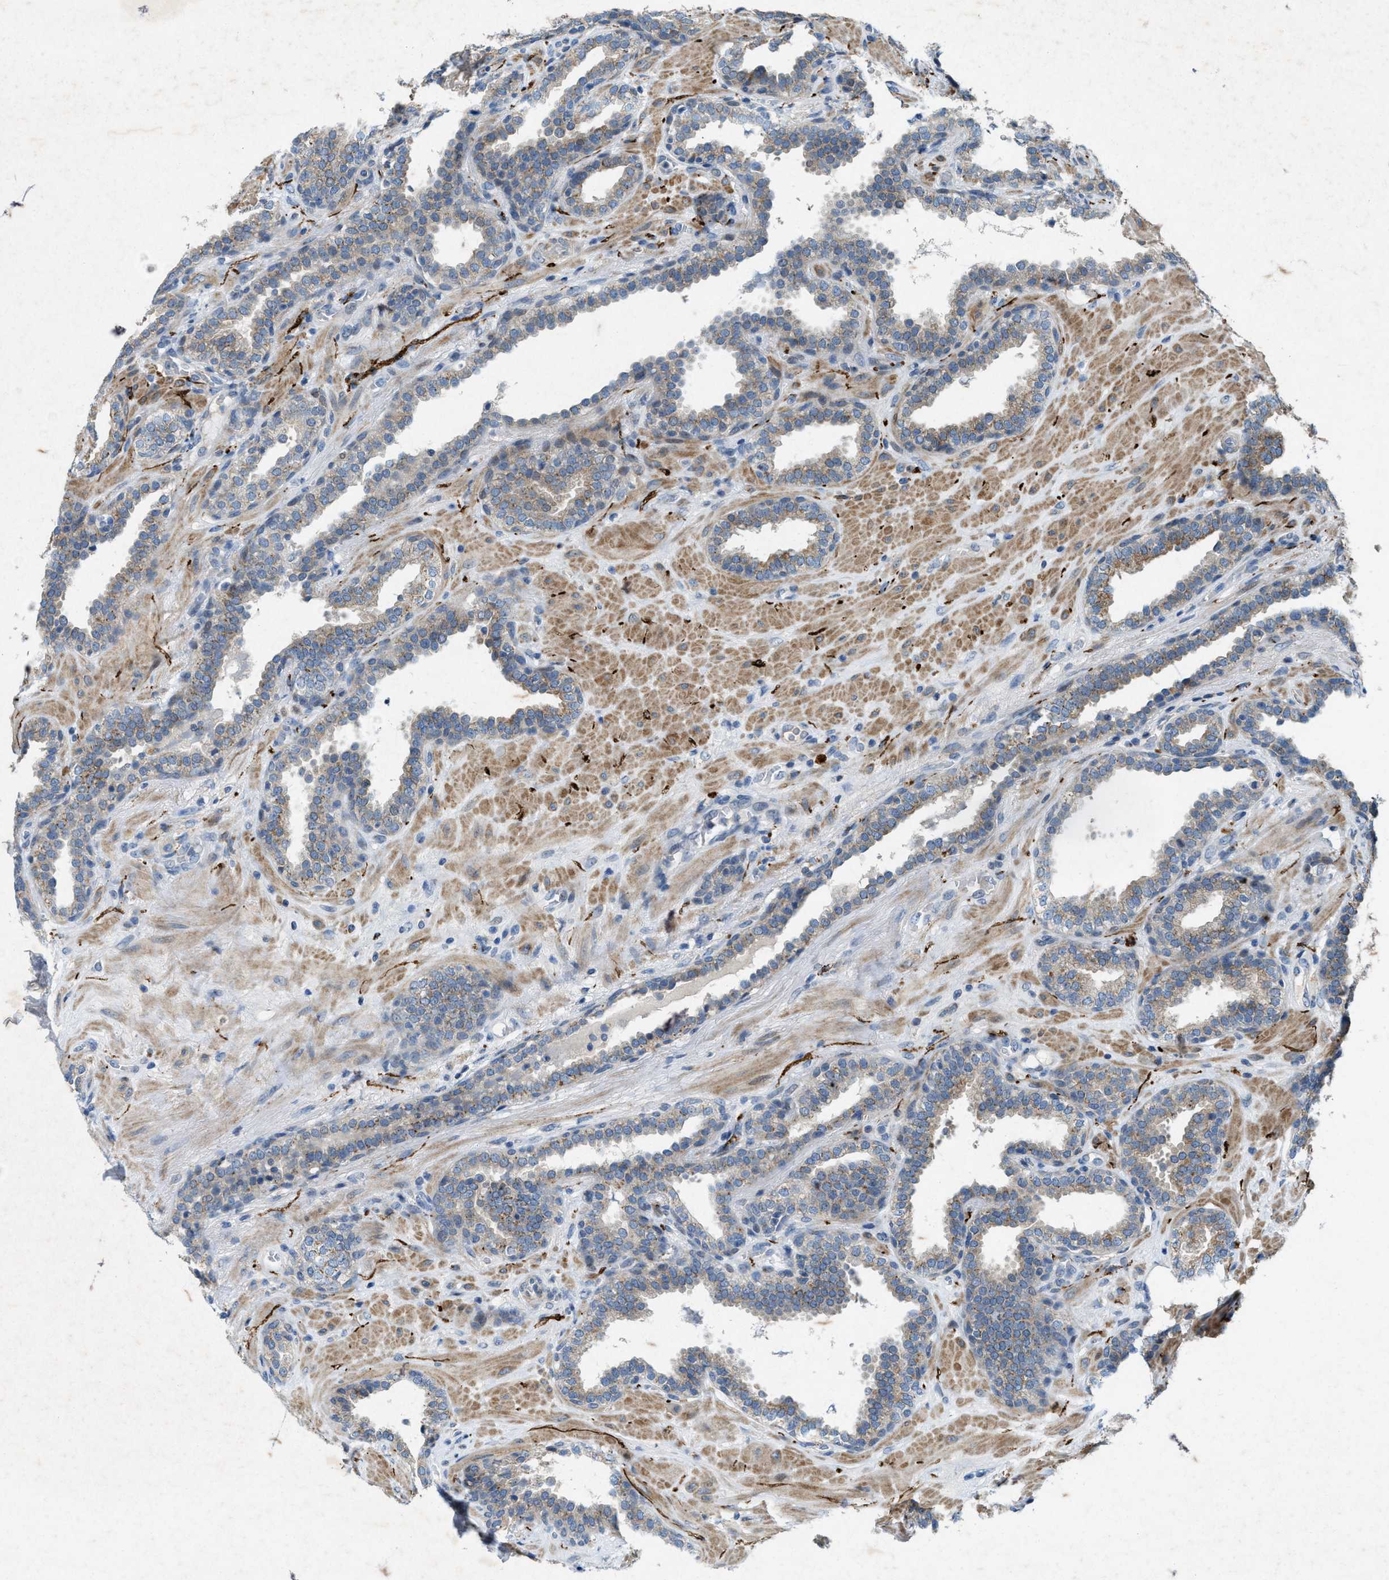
{"staining": {"intensity": "weak", "quantity": "<25%", "location": "cytoplasmic/membranous"}, "tissue": "prostate", "cell_type": "Glandular cells", "image_type": "normal", "snomed": [{"axis": "morphology", "description": "Normal tissue, NOS"}, {"axis": "topography", "description": "Prostate"}], "caption": "IHC micrograph of normal prostate: prostate stained with DAB reveals no significant protein positivity in glandular cells.", "gene": "URGCP", "patient": {"sex": "male", "age": 51}}